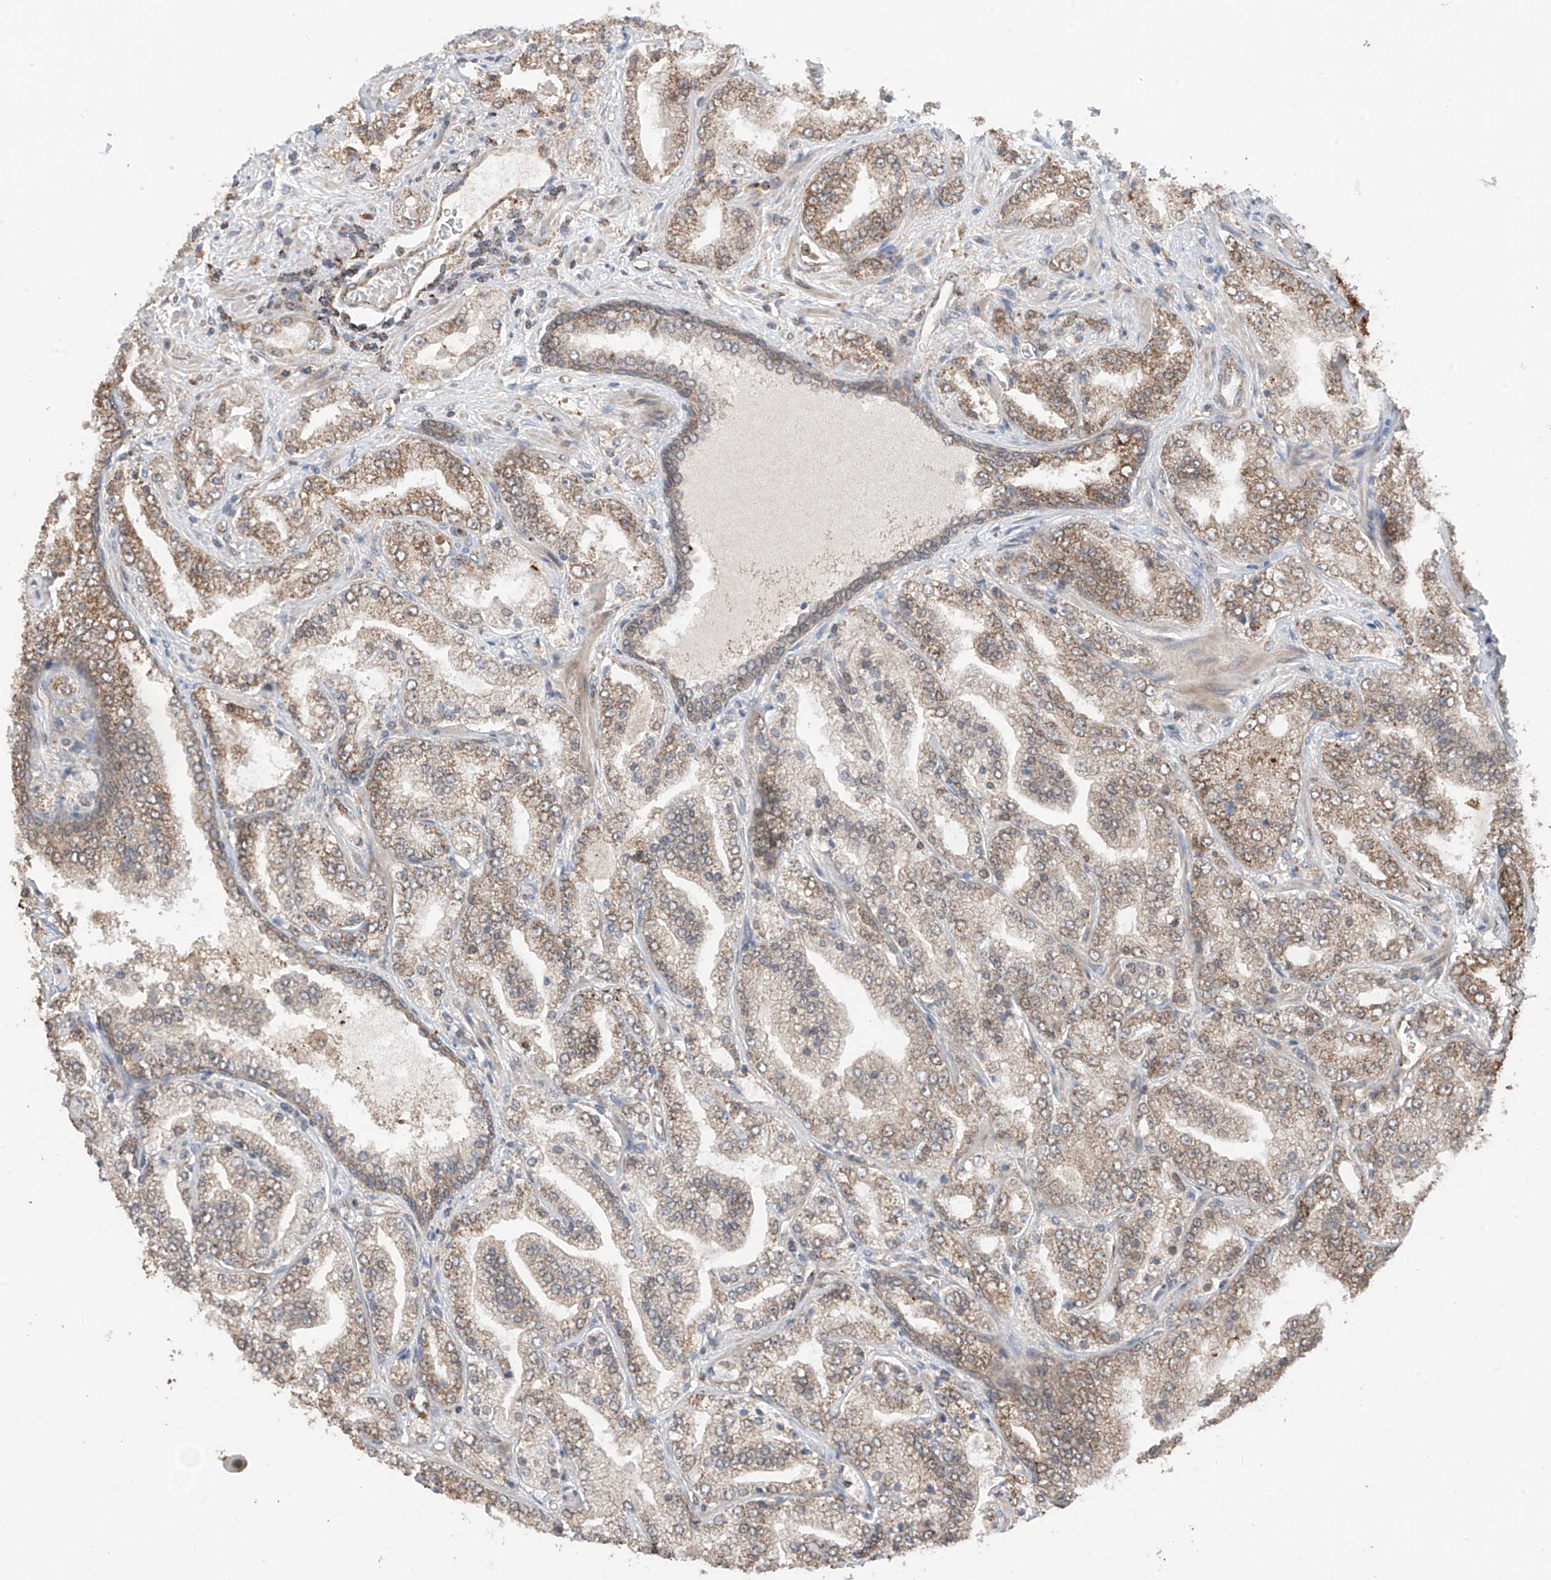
{"staining": {"intensity": "moderate", "quantity": "25%-75%", "location": "cytoplasmic/membranous"}, "tissue": "prostate cancer", "cell_type": "Tumor cells", "image_type": "cancer", "snomed": [{"axis": "morphology", "description": "Adenocarcinoma, High grade"}, {"axis": "topography", "description": "Prostate"}], "caption": "Moderate cytoplasmic/membranous staining for a protein is identified in approximately 25%-75% of tumor cells of adenocarcinoma (high-grade) (prostate) using immunohistochemistry (IHC).", "gene": "AHCTF1", "patient": {"sex": "male", "age": 64}}